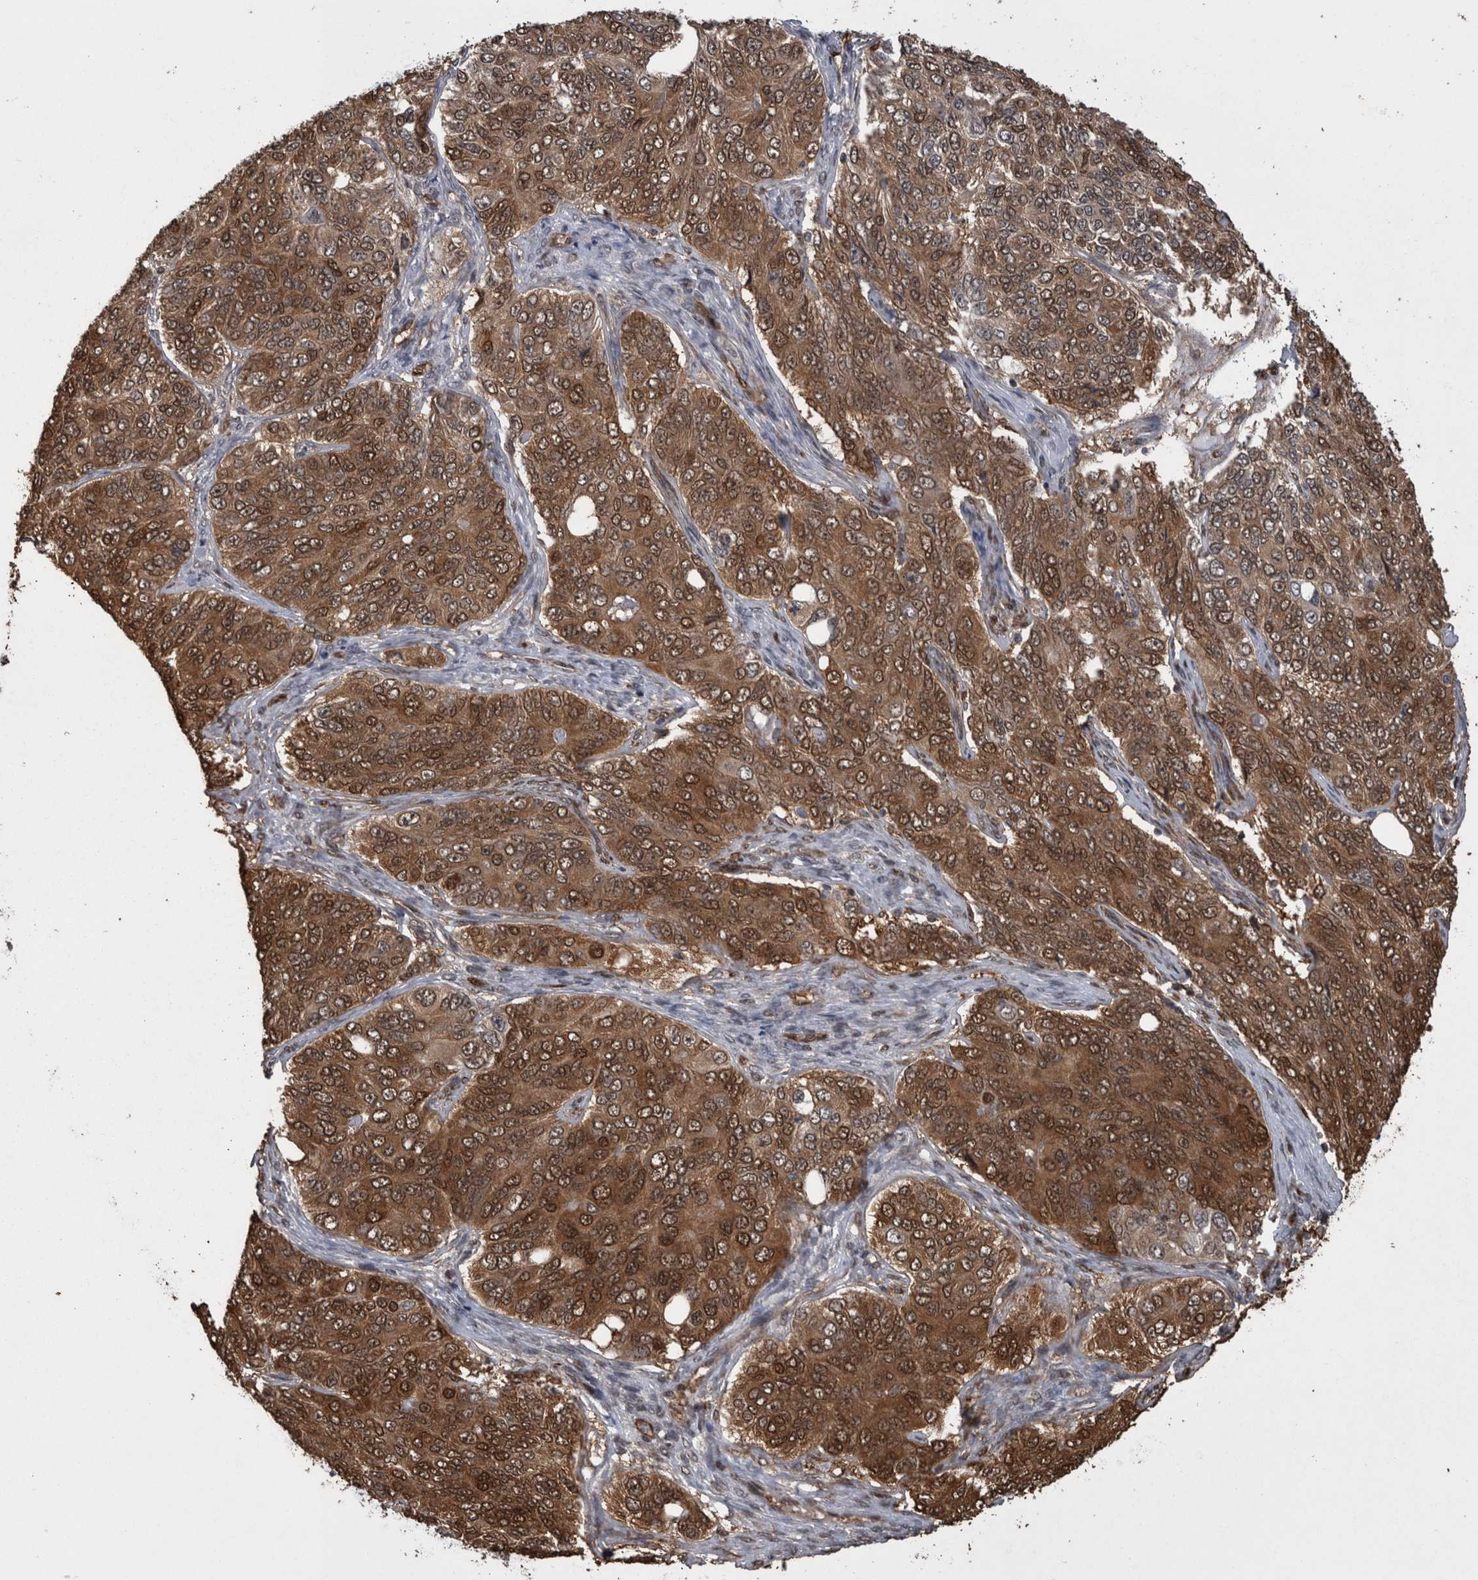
{"staining": {"intensity": "moderate", "quantity": ">75%", "location": "cytoplasmic/membranous,nuclear"}, "tissue": "ovarian cancer", "cell_type": "Tumor cells", "image_type": "cancer", "snomed": [{"axis": "morphology", "description": "Carcinoma, endometroid"}, {"axis": "topography", "description": "Ovary"}], "caption": "Immunohistochemical staining of human endometroid carcinoma (ovarian) reveals medium levels of moderate cytoplasmic/membranous and nuclear positivity in approximately >75% of tumor cells.", "gene": "LXN", "patient": {"sex": "female", "age": 51}}